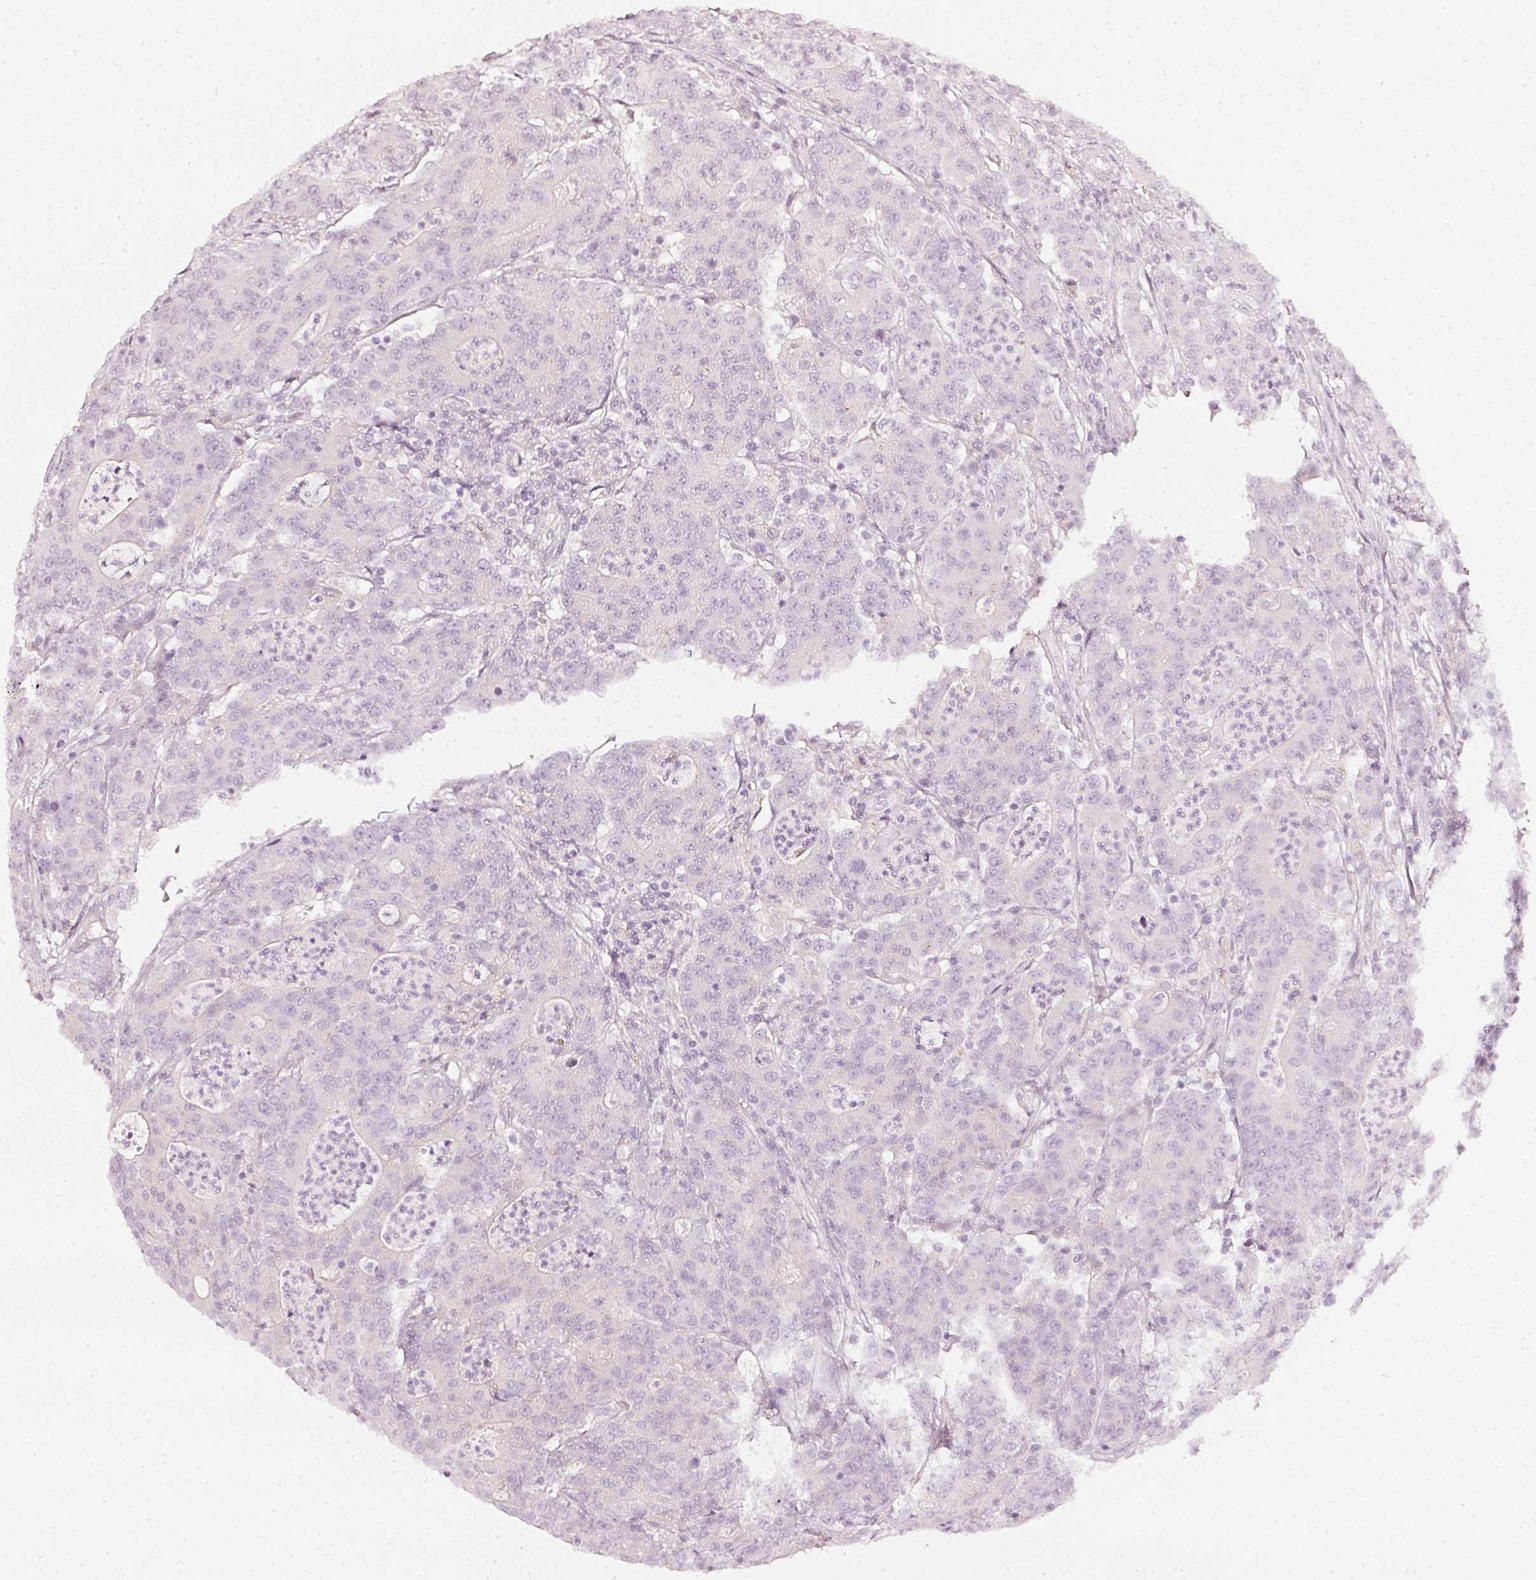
{"staining": {"intensity": "negative", "quantity": "none", "location": "none"}, "tissue": "colorectal cancer", "cell_type": "Tumor cells", "image_type": "cancer", "snomed": [{"axis": "morphology", "description": "Adenocarcinoma, NOS"}, {"axis": "topography", "description": "Colon"}], "caption": "An image of colorectal adenocarcinoma stained for a protein reveals no brown staining in tumor cells. (DAB immunohistochemistry (IHC) visualized using brightfield microscopy, high magnification).", "gene": "CNP", "patient": {"sex": "male", "age": 83}}